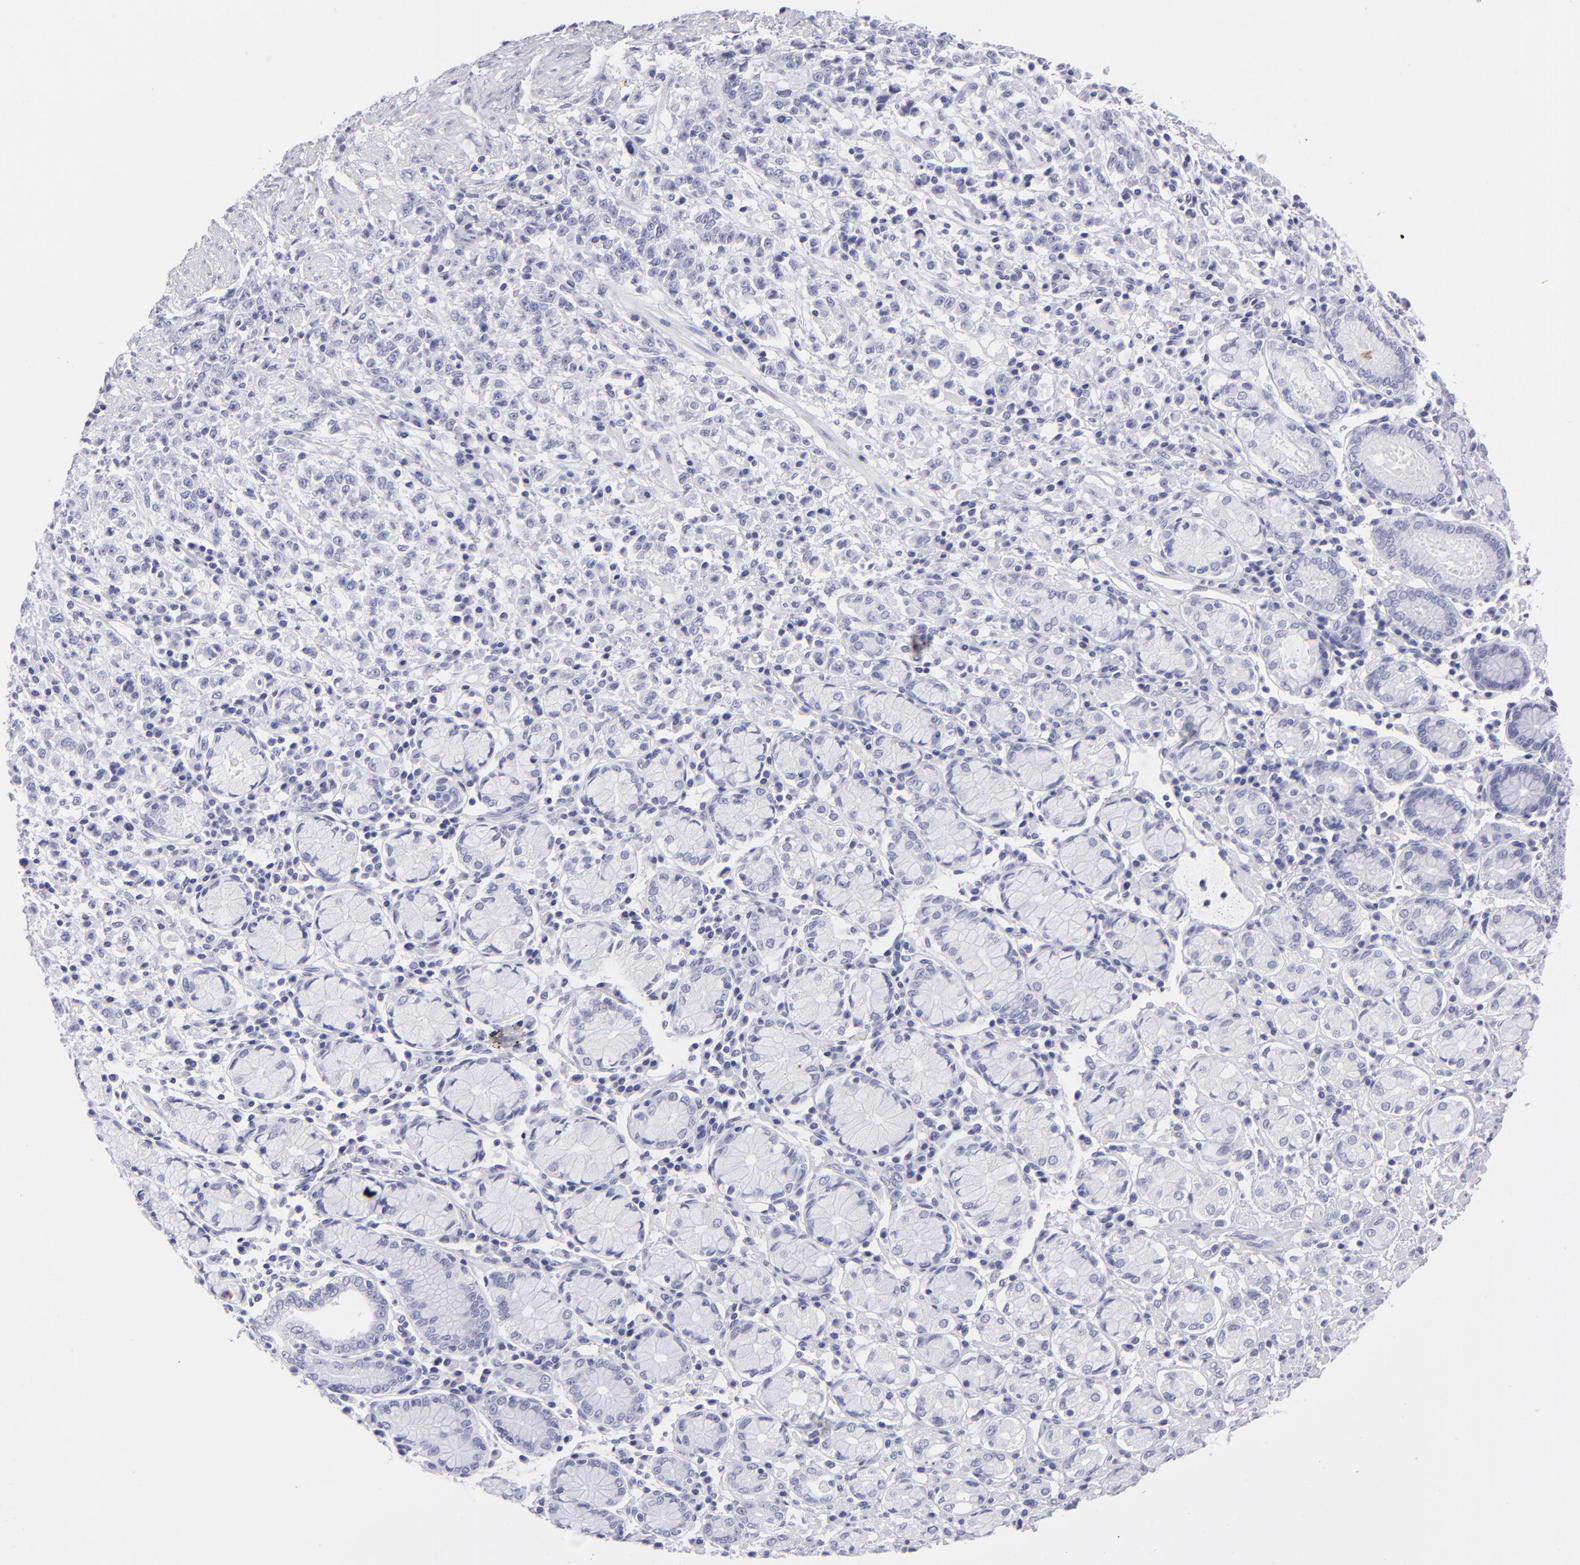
{"staining": {"intensity": "negative", "quantity": "none", "location": "none"}, "tissue": "stomach cancer", "cell_type": "Tumor cells", "image_type": "cancer", "snomed": [{"axis": "morphology", "description": "Adenocarcinoma, NOS"}, {"axis": "topography", "description": "Stomach, lower"}], "caption": "High magnification brightfield microscopy of stomach cancer (adenocarcinoma) stained with DAB (brown) and counterstained with hematoxylin (blue): tumor cells show no significant expression.", "gene": "PRPH", "patient": {"sex": "male", "age": 88}}